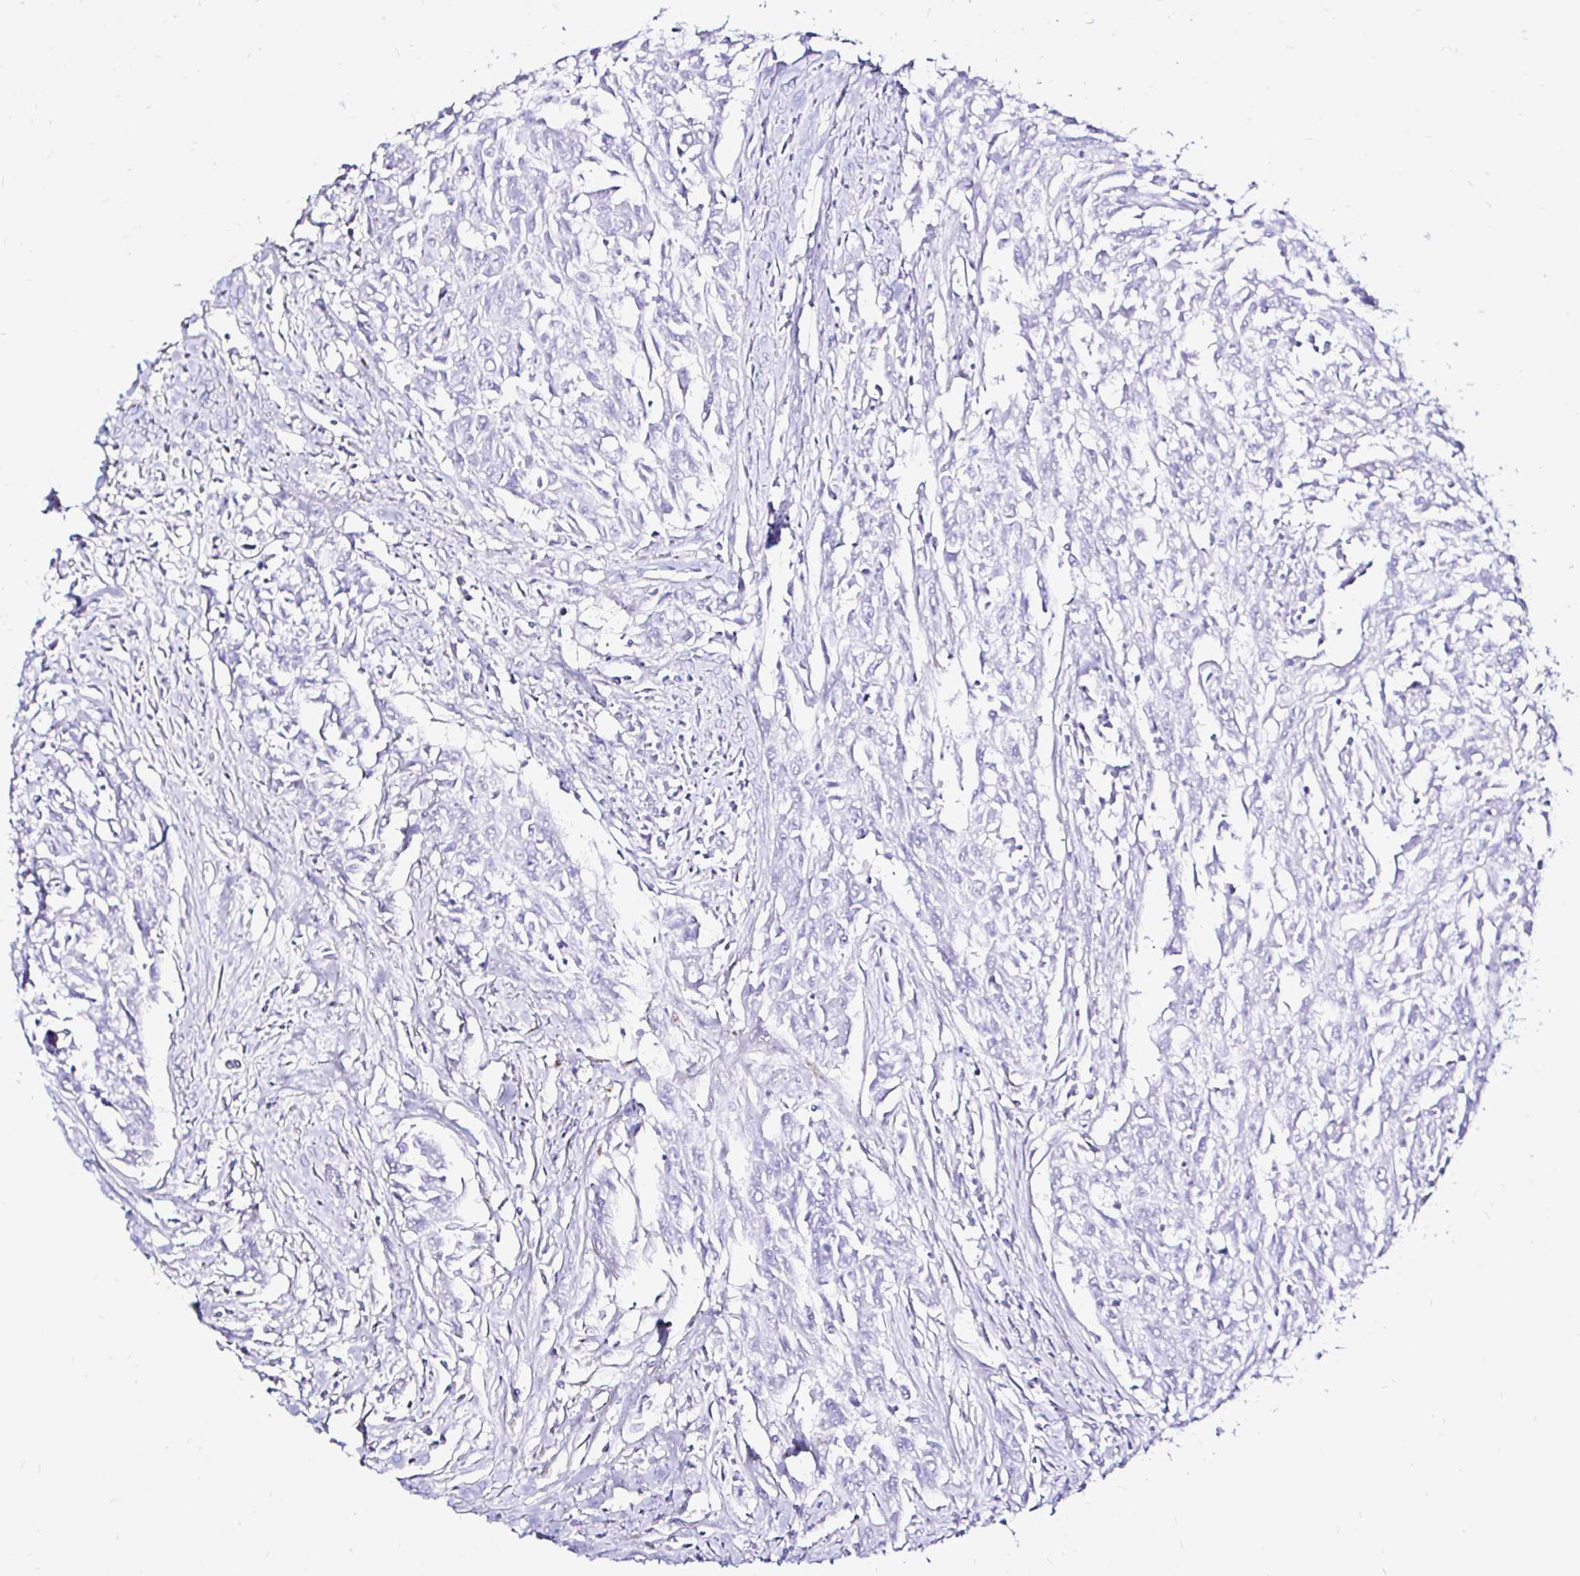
{"staining": {"intensity": "negative", "quantity": "none", "location": "none"}, "tissue": "breast cancer", "cell_type": "Tumor cells", "image_type": "cancer", "snomed": [{"axis": "morphology", "description": "Duct carcinoma"}, {"axis": "topography", "description": "Breast"}], "caption": "Breast cancer (intraductal carcinoma) was stained to show a protein in brown. There is no significant positivity in tumor cells.", "gene": "ZNF432", "patient": {"sex": "female", "age": 50}}